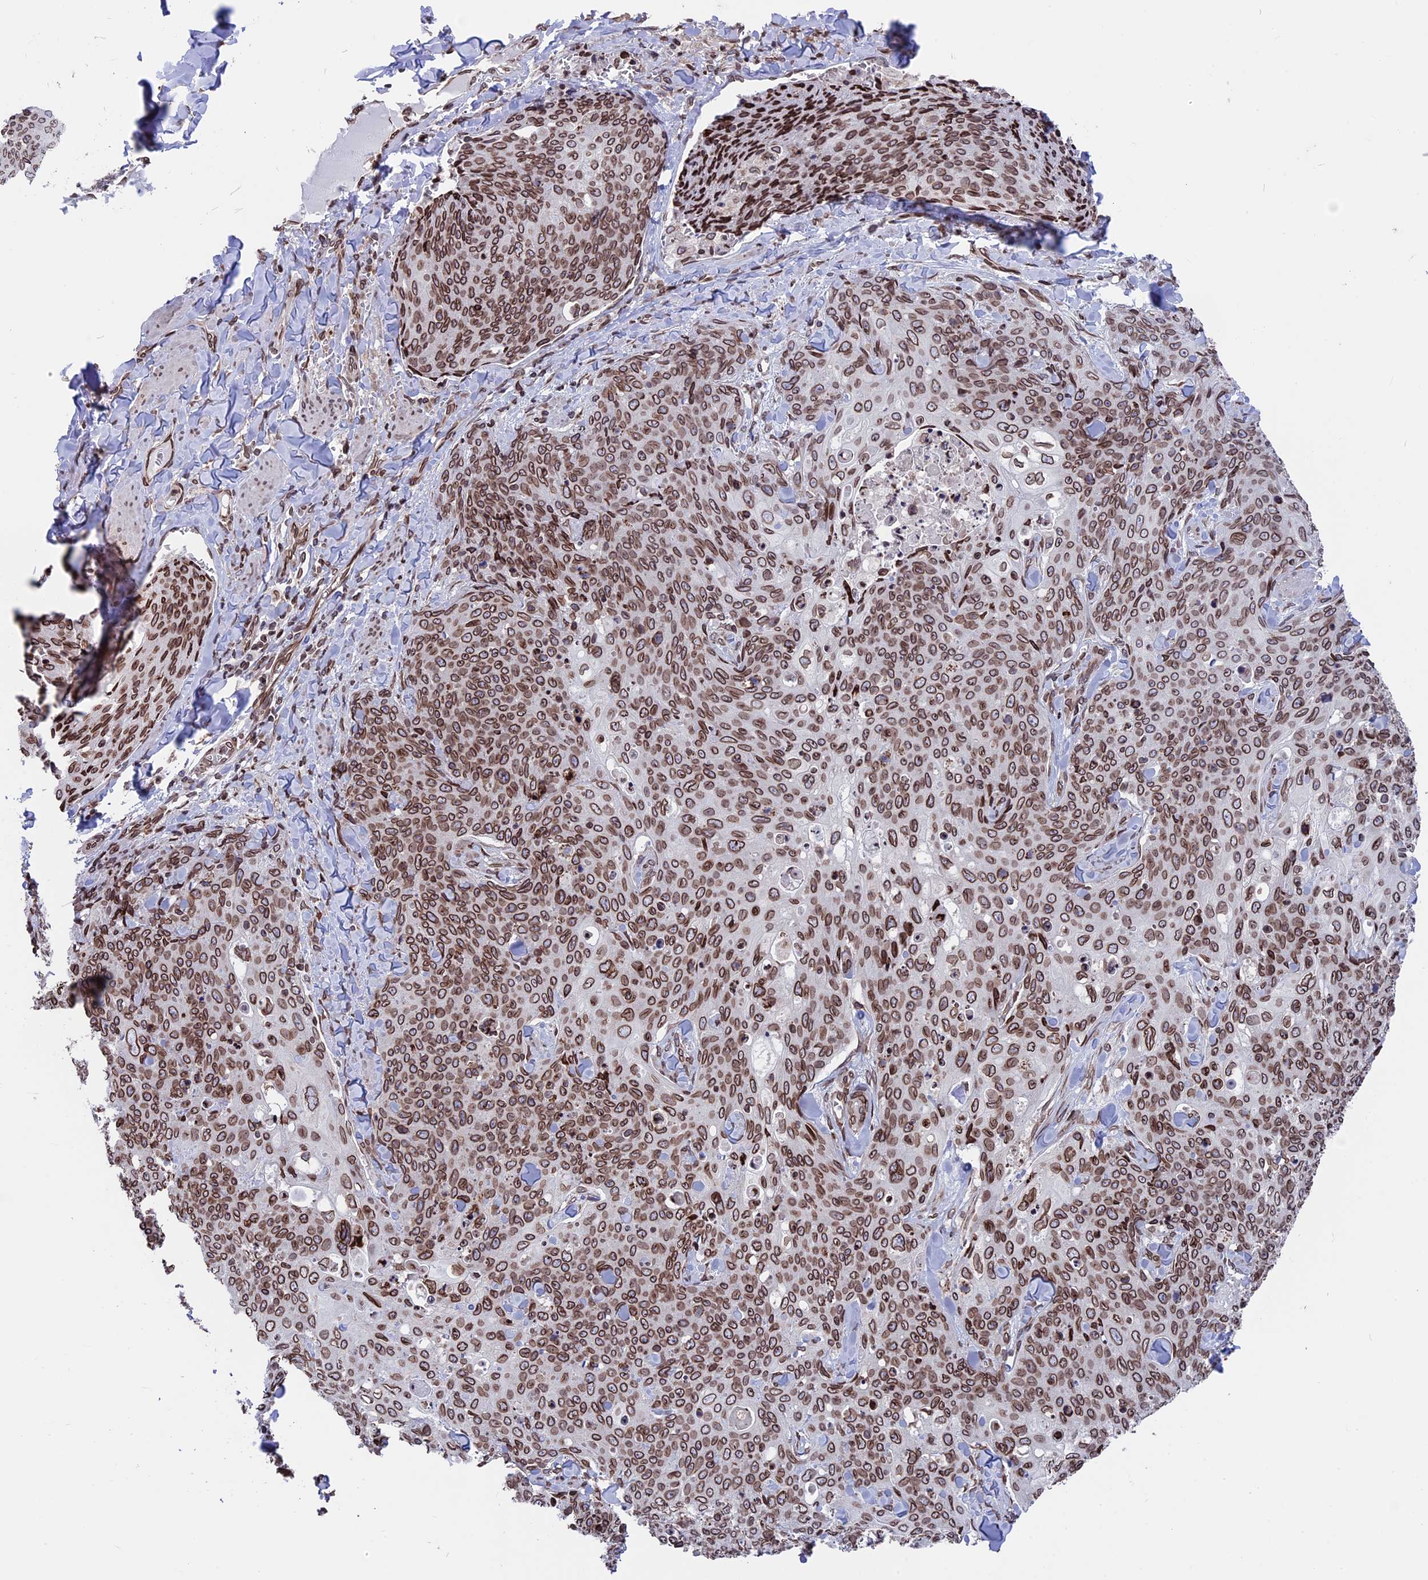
{"staining": {"intensity": "moderate", "quantity": ">75%", "location": "cytoplasmic/membranous,nuclear"}, "tissue": "skin cancer", "cell_type": "Tumor cells", "image_type": "cancer", "snomed": [{"axis": "morphology", "description": "Squamous cell carcinoma, NOS"}, {"axis": "topography", "description": "Skin"}, {"axis": "topography", "description": "Vulva"}], "caption": "This image demonstrates squamous cell carcinoma (skin) stained with IHC to label a protein in brown. The cytoplasmic/membranous and nuclear of tumor cells show moderate positivity for the protein. Nuclei are counter-stained blue.", "gene": "PTCHD4", "patient": {"sex": "female", "age": 85}}